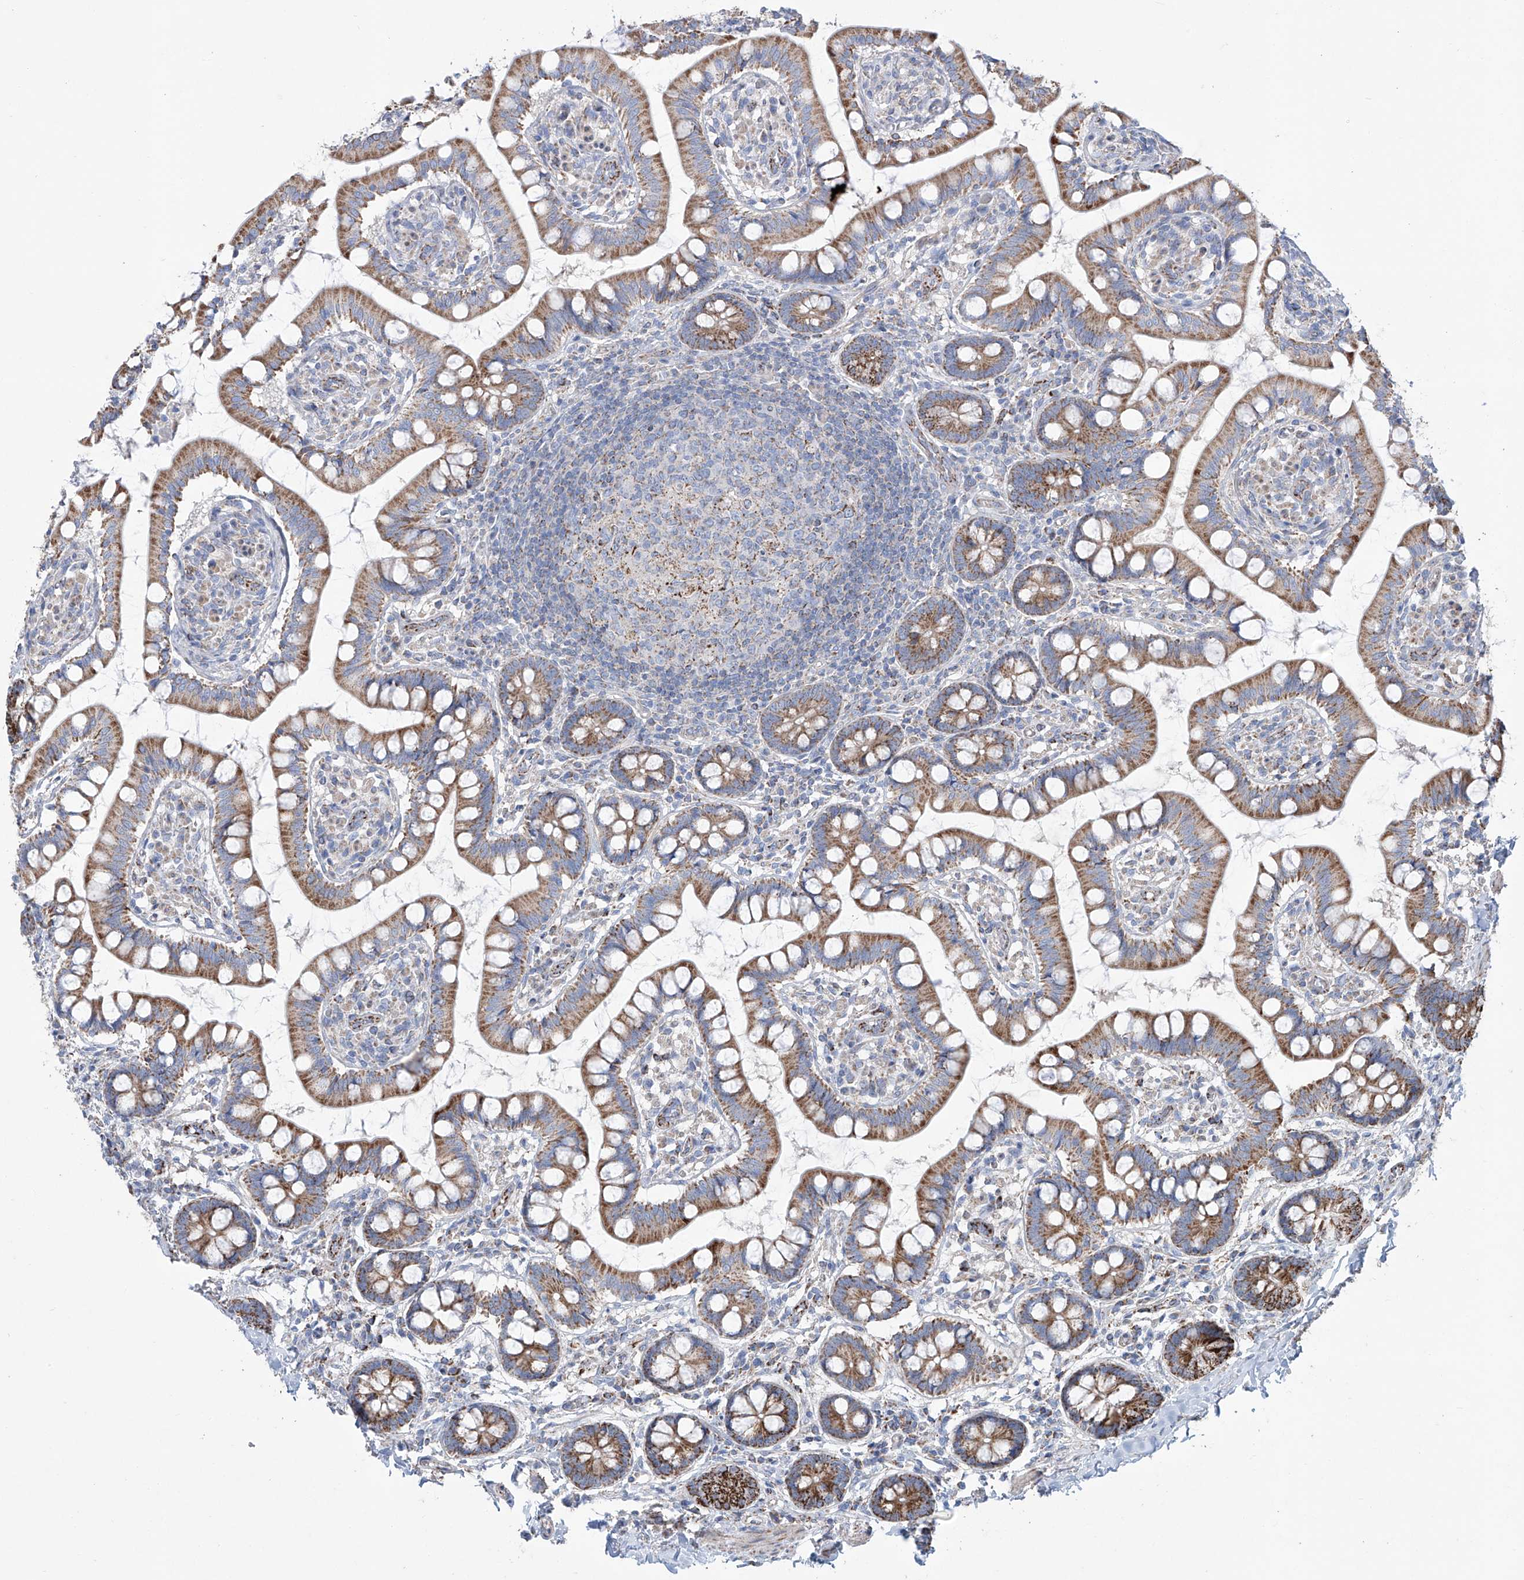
{"staining": {"intensity": "strong", "quantity": ">75%", "location": "cytoplasmic/membranous"}, "tissue": "small intestine", "cell_type": "Glandular cells", "image_type": "normal", "snomed": [{"axis": "morphology", "description": "Normal tissue, NOS"}, {"axis": "topography", "description": "Small intestine"}], "caption": "Immunohistochemistry photomicrograph of normal human small intestine stained for a protein (brown), which exhibits high levels of strong cytoplasmic/membranous staining in about >75% of glandular cells.", "gene": "ALDH6A1", "patient": {"sex": "male", "age": 52}}